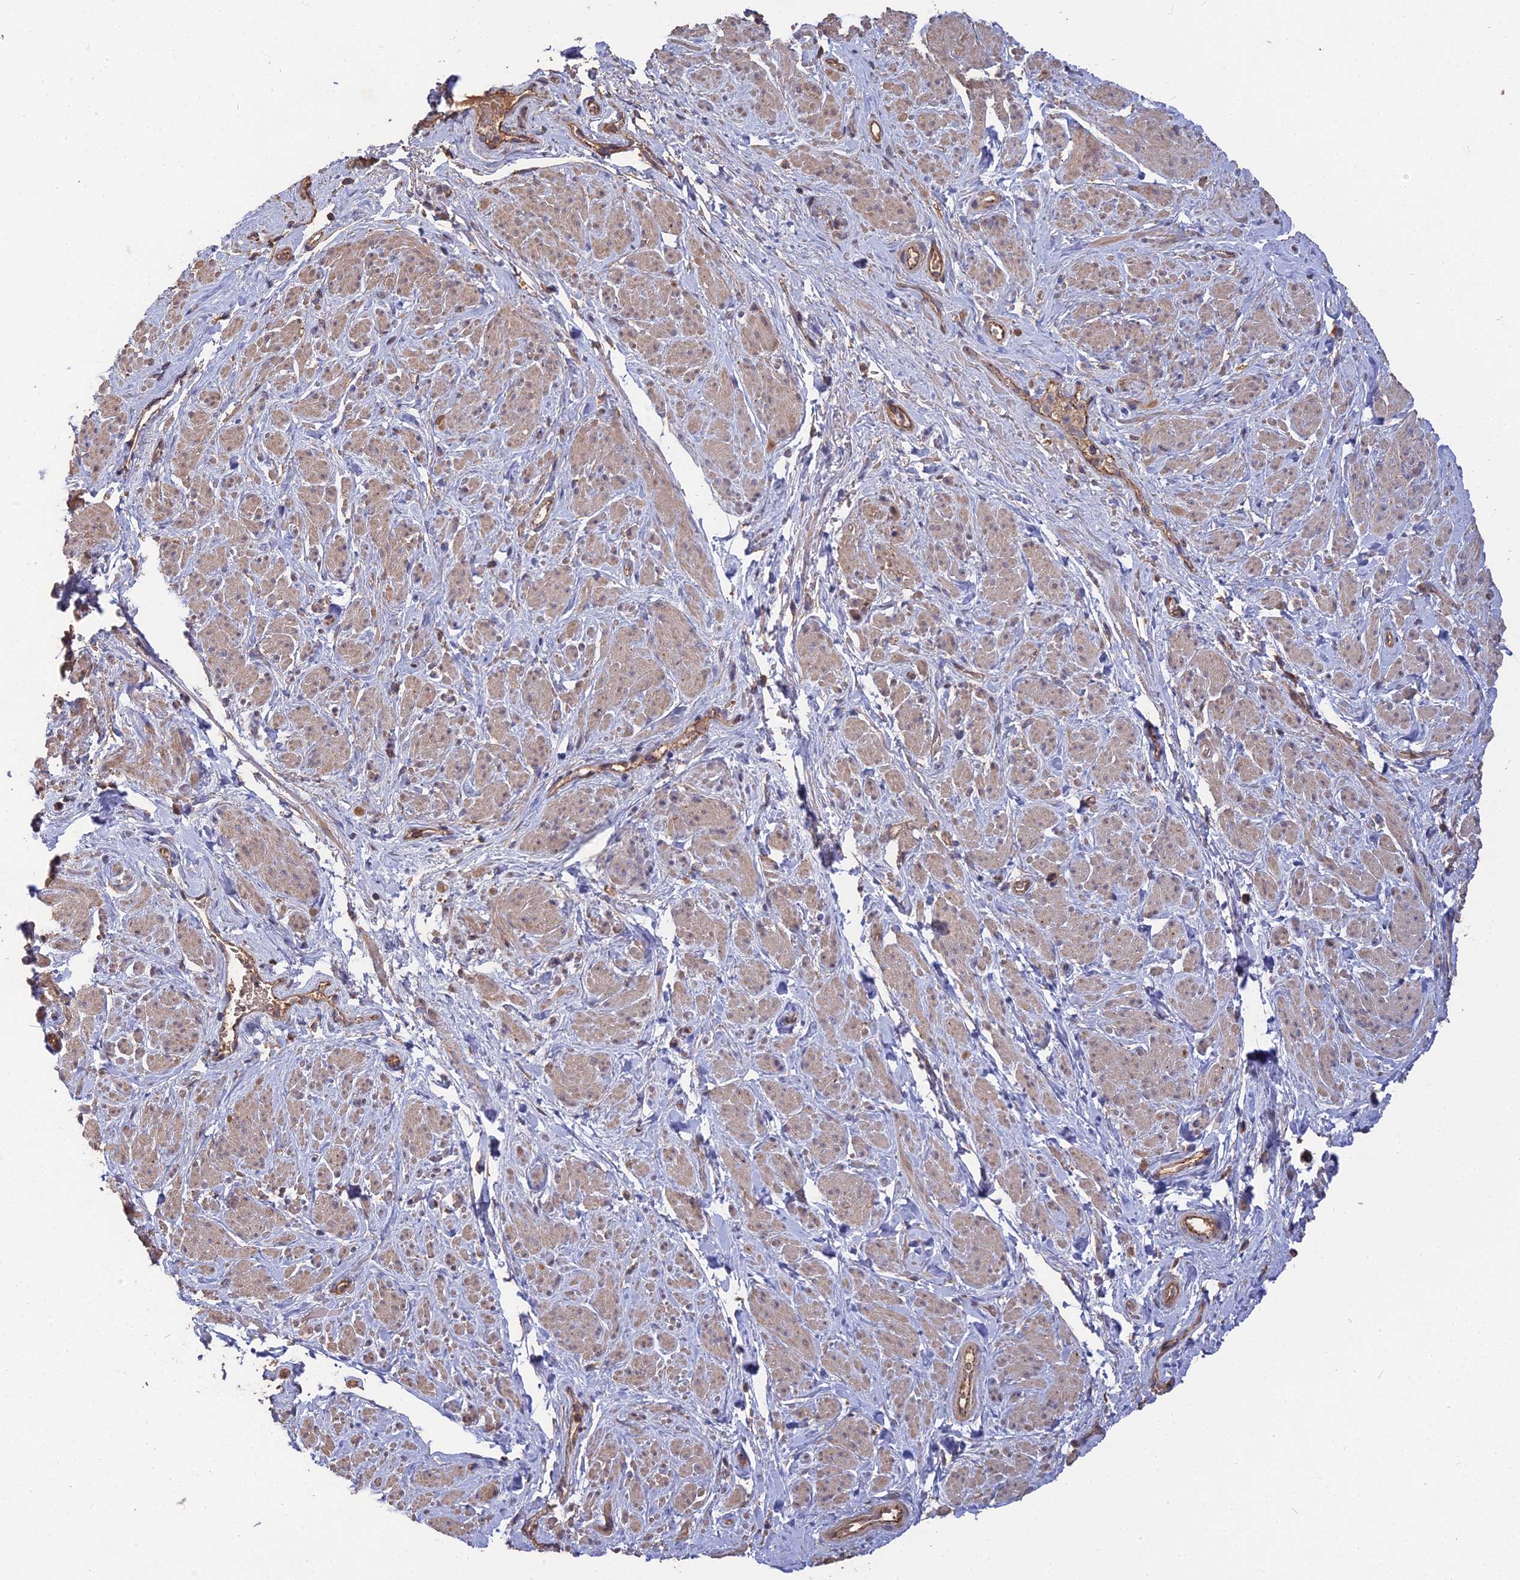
{"staining": {"intensity": "weak", "quantity": "25%-75%", "location": "cytoplasmic/membranous"}, "tissue": "smooth muscle", "cell_type": "Smooth muscle cells", "image_type": "normal", "snomed": [{"axis": "morphology", "description": "Normal tissue, NOS"}, {"axis": "topography", "description": "Smooth muscle"}, {"axis": "topography", "description": "Peripheral nerve tissue"}], "caption": "Immunohistochemistry (DAB) staining of benign smooth muscle shows weak cytoplasmic/membranous protein expression in about 25%-75% of smooth muscle cells.", "gene": "ARHGAP40", "patient": {"sex": "male", "age": 69}}